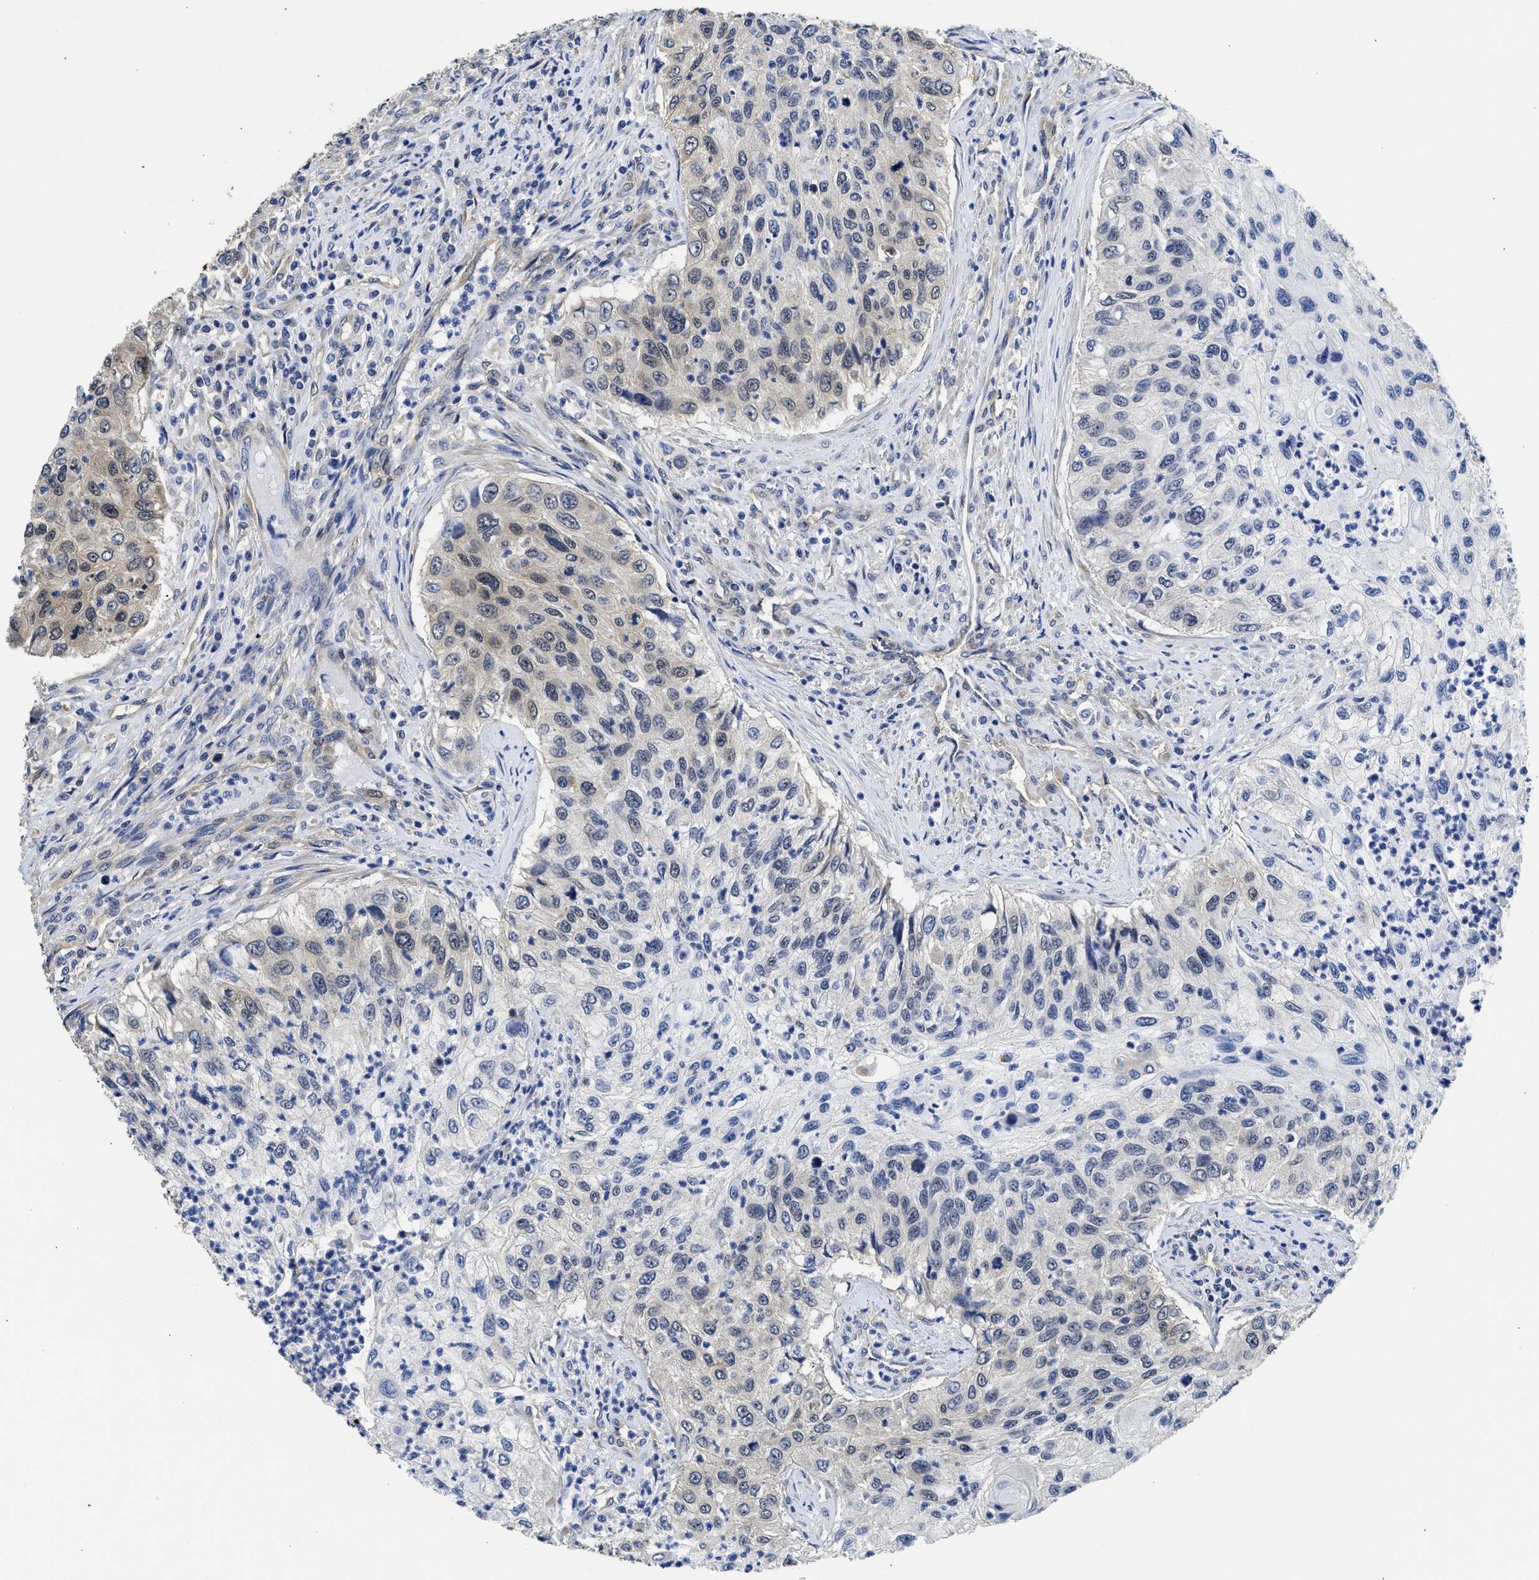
{"staining": {"intensity": "weak", "quantity": "<25%", "location": "cytoplasmic/membranous,nuclear"}, "tissue": "urothelial cancer", "cell_type": "Tumor cells", "image_type": "cancer", "snomed": [{"axis": "morphology", "description": "Urothelial carcinoma, High grade"}, {"axis": "topography", "description": "Urinary bladder"}], "caption": "Immunohistochemistry (IHC) of urothelial cancer exhibits no positivity in tumor cells.", "gene": "XPO5", "patient": {"sex": "female", "age": 60}}